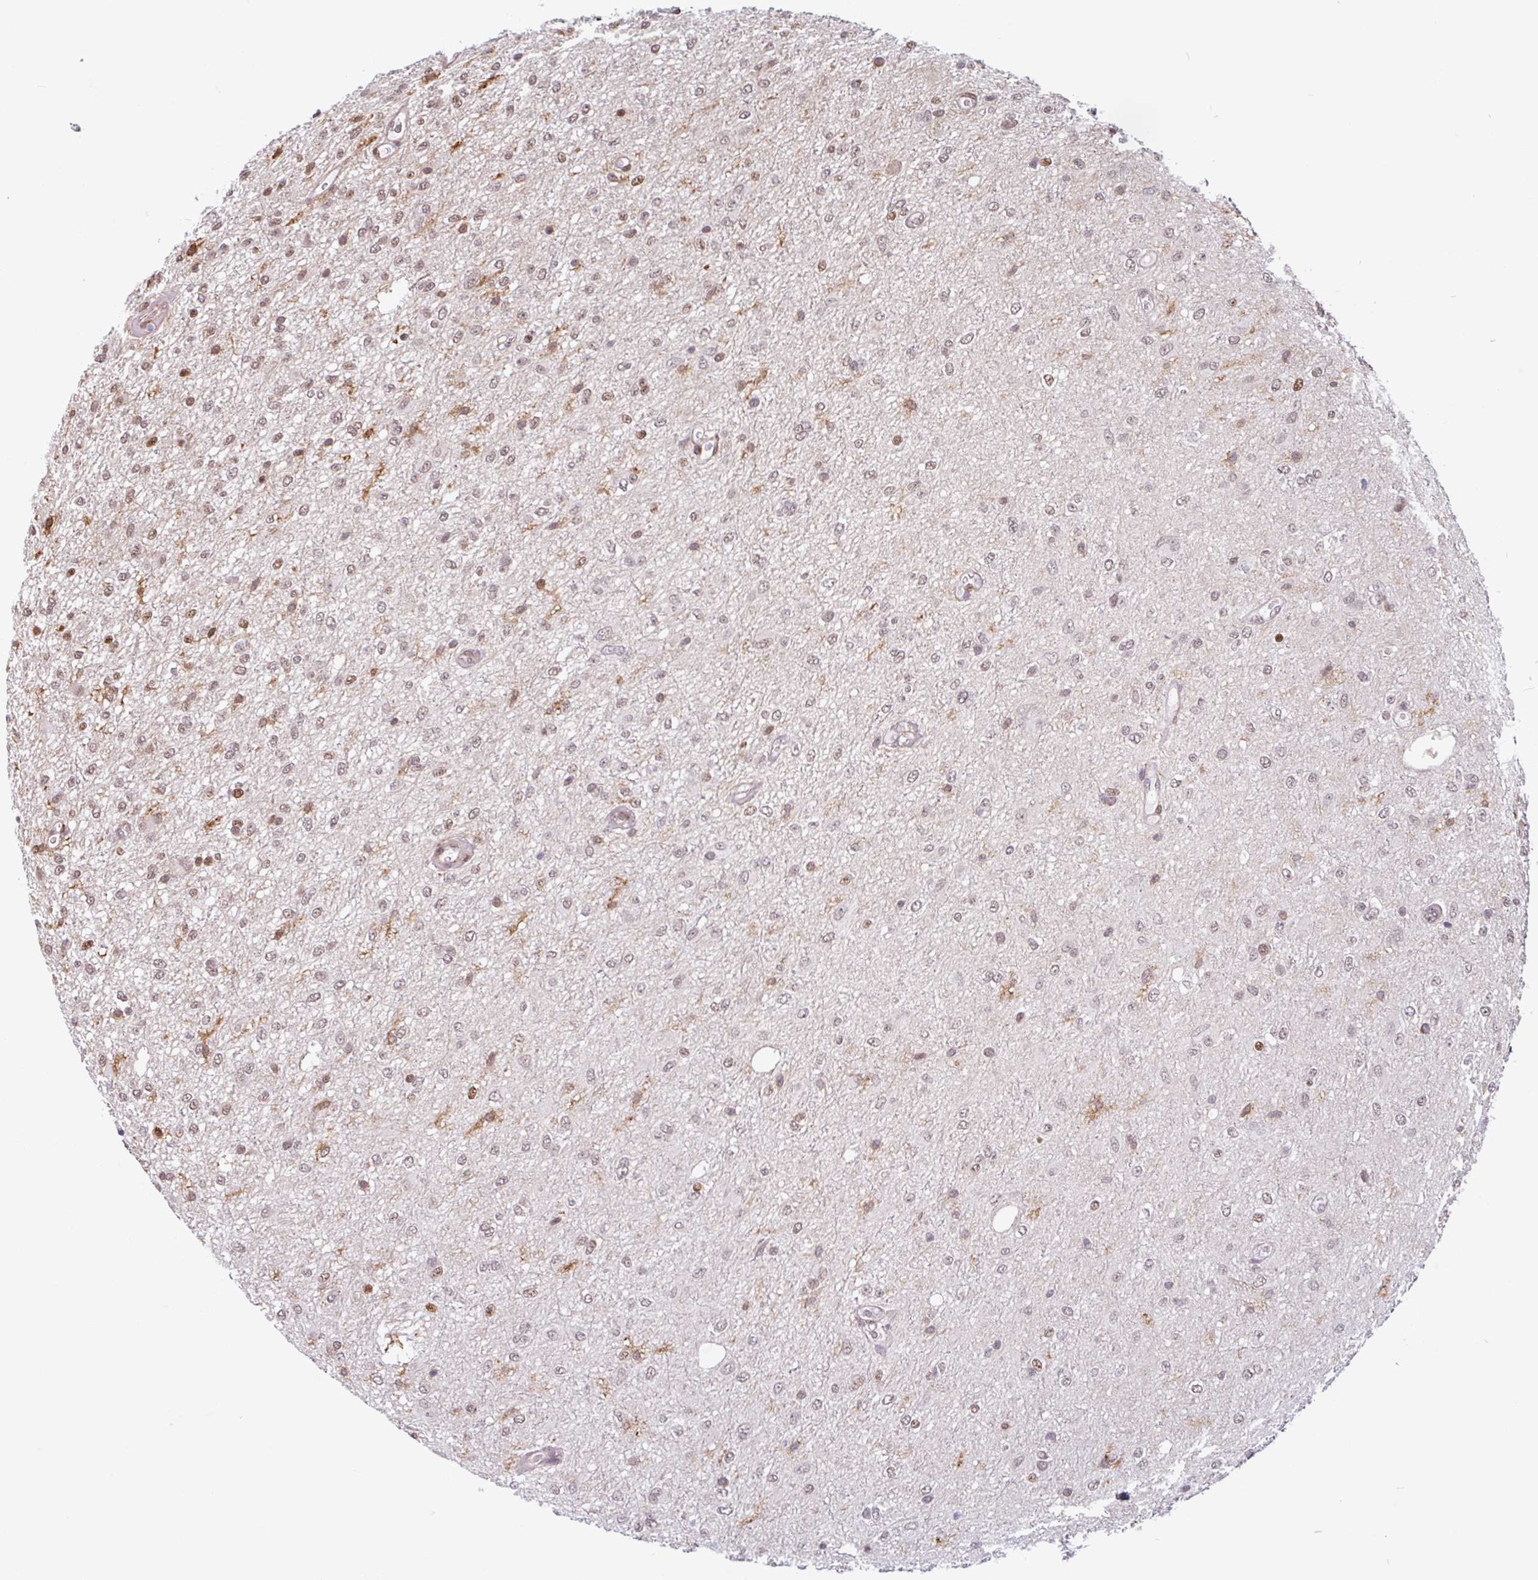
{"staining": {"intensity": "moderate", "quantity": "<25%", "location": "nuclear"}, "tissue": "glioma", "cell_type": "Tumor cells", "image_type": "cancer", "snomed": [{"axis": "morphology", "description": "Glioma, malignant, Low grade"}, {"axis": "topography", "description": "Cerebellum"}], "caption": "Human glioma stained for a protein (brown) demonstrates moderate nuclear positive positivity in about <25% of tumor cells.", "gene": "TMEM119", "patient": {"sex": "female", "age": 5}}